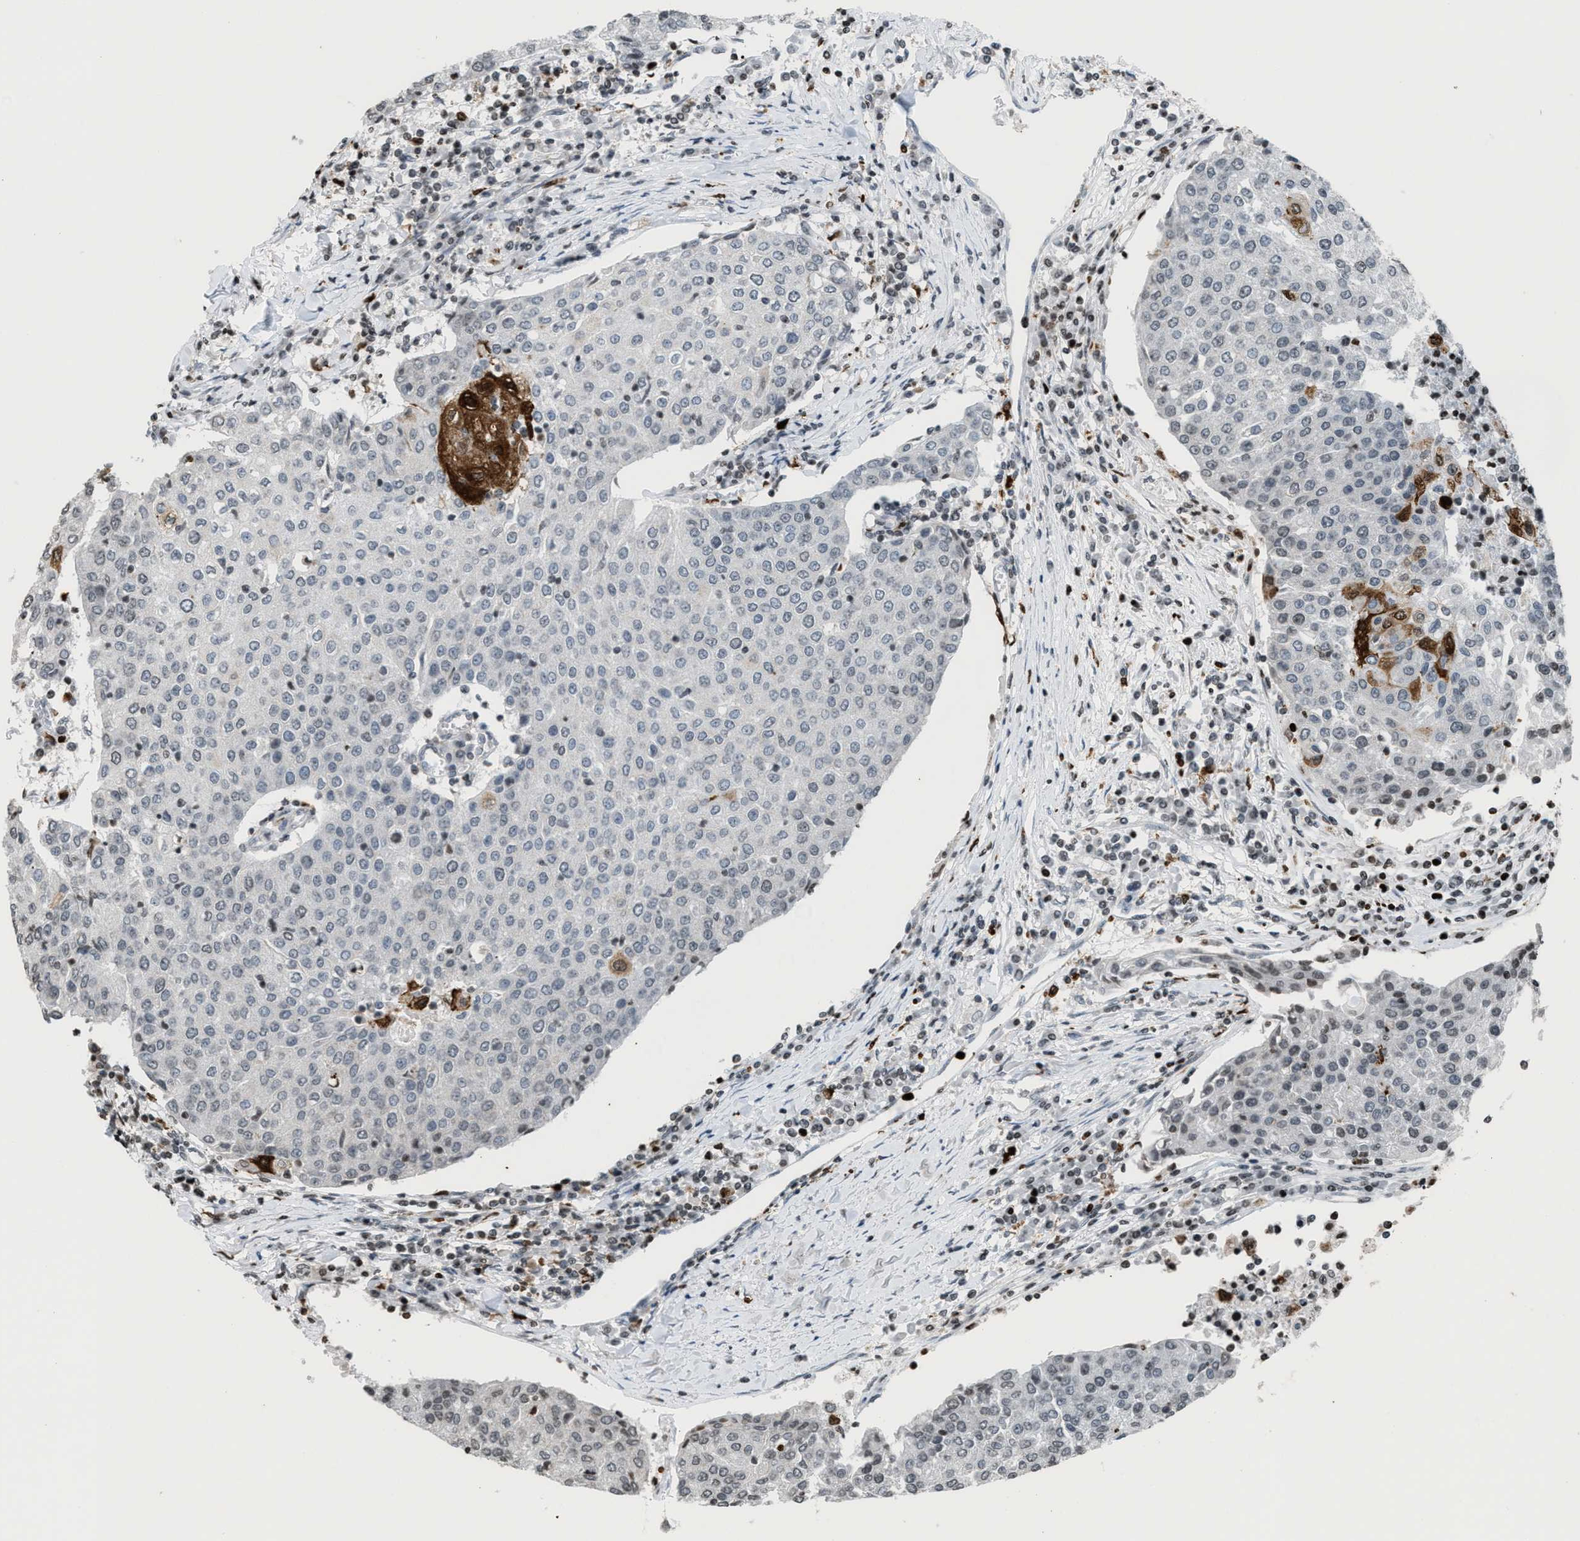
{"staining": {"intensity": "negative", "quantity": "none", "location": "none"}, "tissue": "urothelial cancer", "cell_type": "Tumor cells", "image_type": "cancer", "snomed": [{"axis": "morphology", "description": "Urothelial carcinoma, High grade"}, {"axis": "topography", "description": "Urinary bladder"}], "caption": "High power microscopy photomicrograph of an immunohistochemistry (IHC) micrograph of high-grade urothelial carcinoma, revealing no significant expression in tumor cells. (Stains: DAB immunohistochemistry (IHC) with hematoxylin counter stain, Microscopy: brightfield microscopy at high magnification).", "gene": "PRUNE2", "patient": {"sex": "female", "age": 85}}